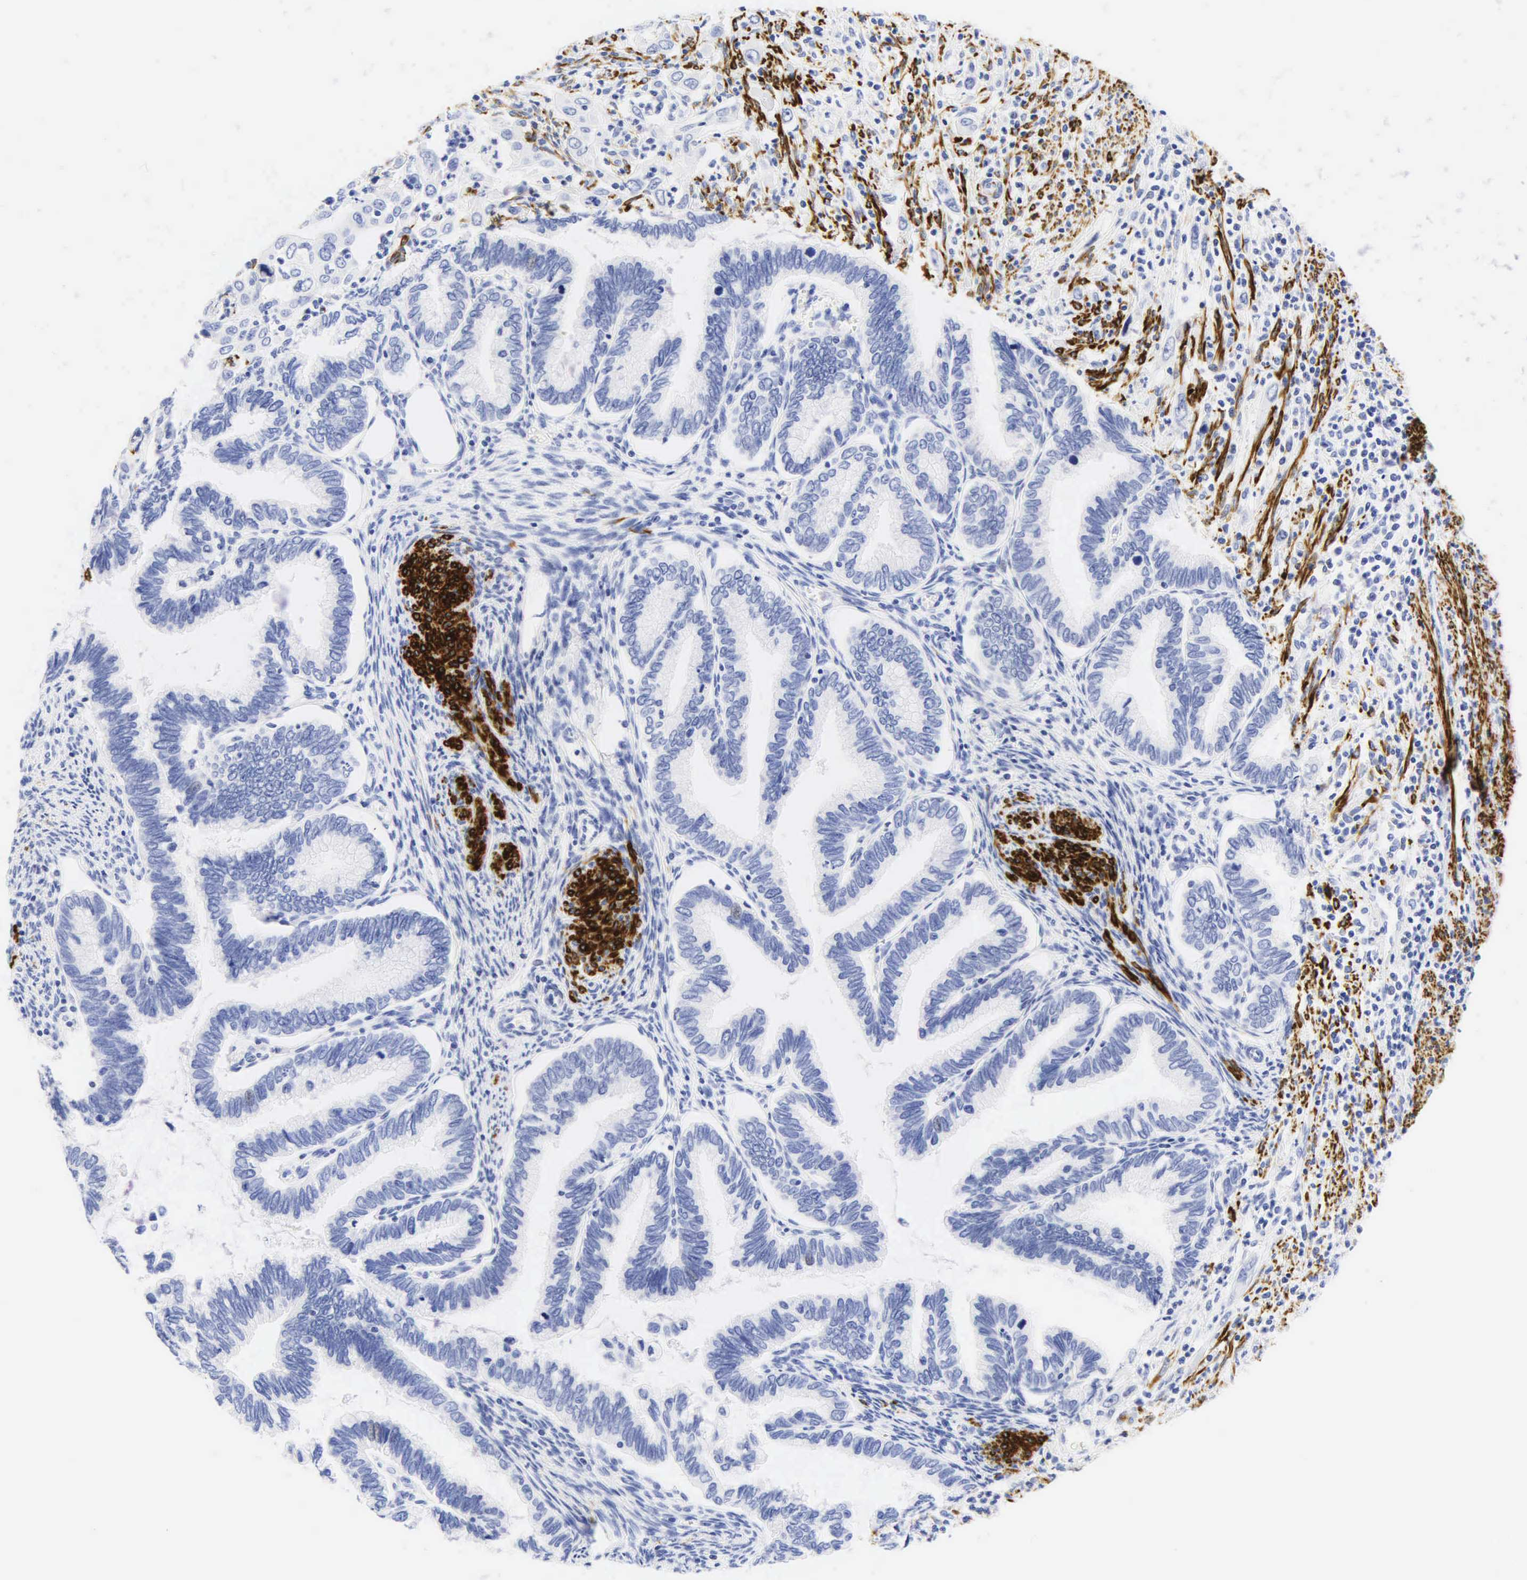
{"staining": {"intensity": "negative", "quantity": "none", "location": "none"}, "tissue": "cervical cancer", "cell_type": "Tumor cells", "image_type": "cancer", "snomed": [{"axis": "morphology", "description": "Adenocarcinoma, NOS"}, {"axis": "topography", "description": "Cervix"}], "caption": "Immunohistochemical staining of cervical cancer reveals no significant positivity in tumor cells. The staining is performed using DAB brown chromogen with nuclei counter-stained in using hematoxylin.", "gene": "DES", "patient": {"sex": "female", "age": 49}}